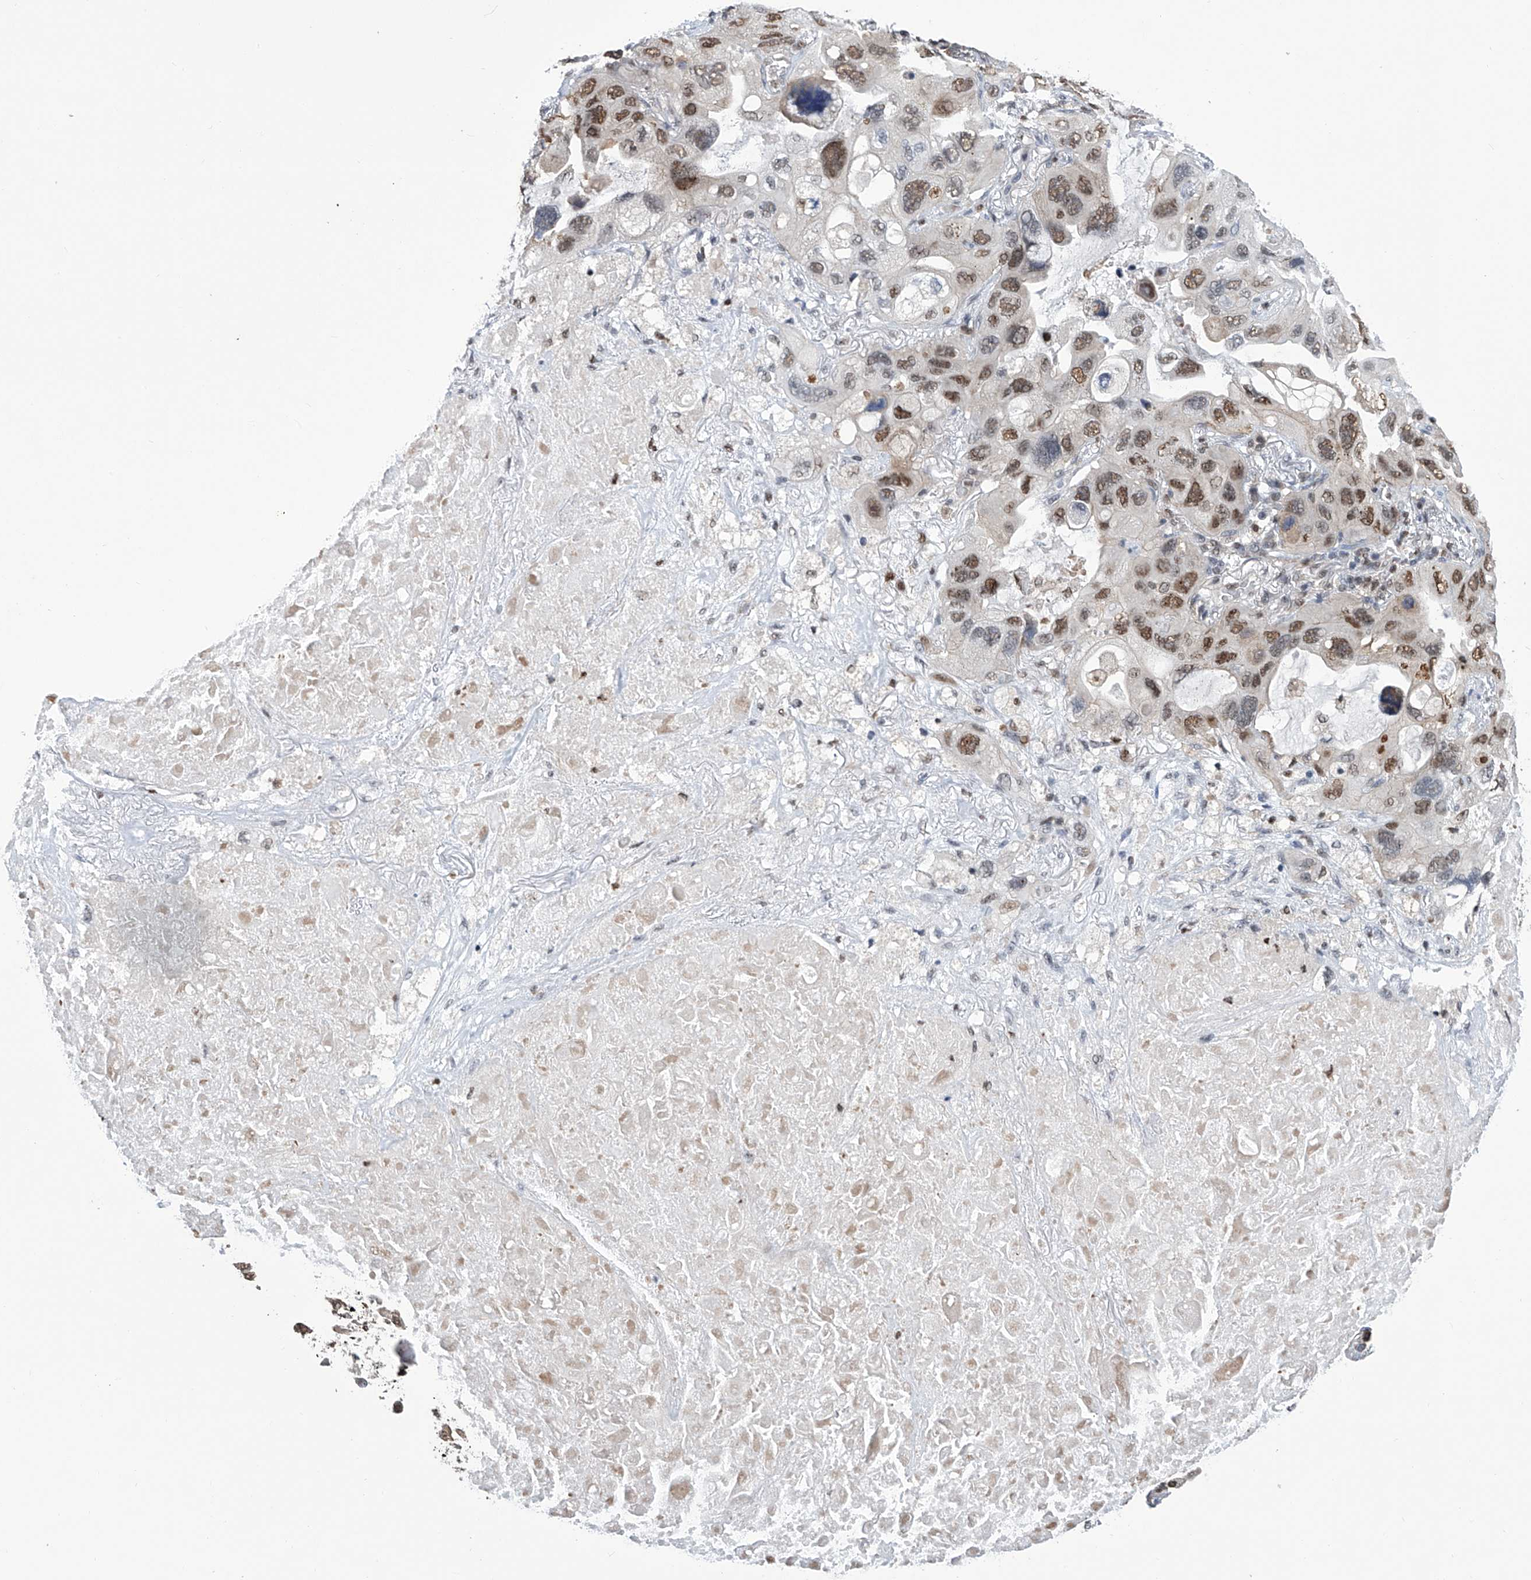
{"staining": {"intensity": "moderate", "quantity": ">75%", "location": "nuclear"}, "tissue": "lung cancer", "cell_type": "Tumor cells", "image_type": "cancer", "snomed": [{"axis": "morphology", "description": "Squamous cell carcinoma, NOS"}, {"axis": "topography", "description": "Lung"}], "caption": "A brown stain shows moderate nuclear staining of a protein in lung squamous cell carcinoma tumor cells.", "gene": "SREBF2", "patient": {"sex": "female", "age": 73}}